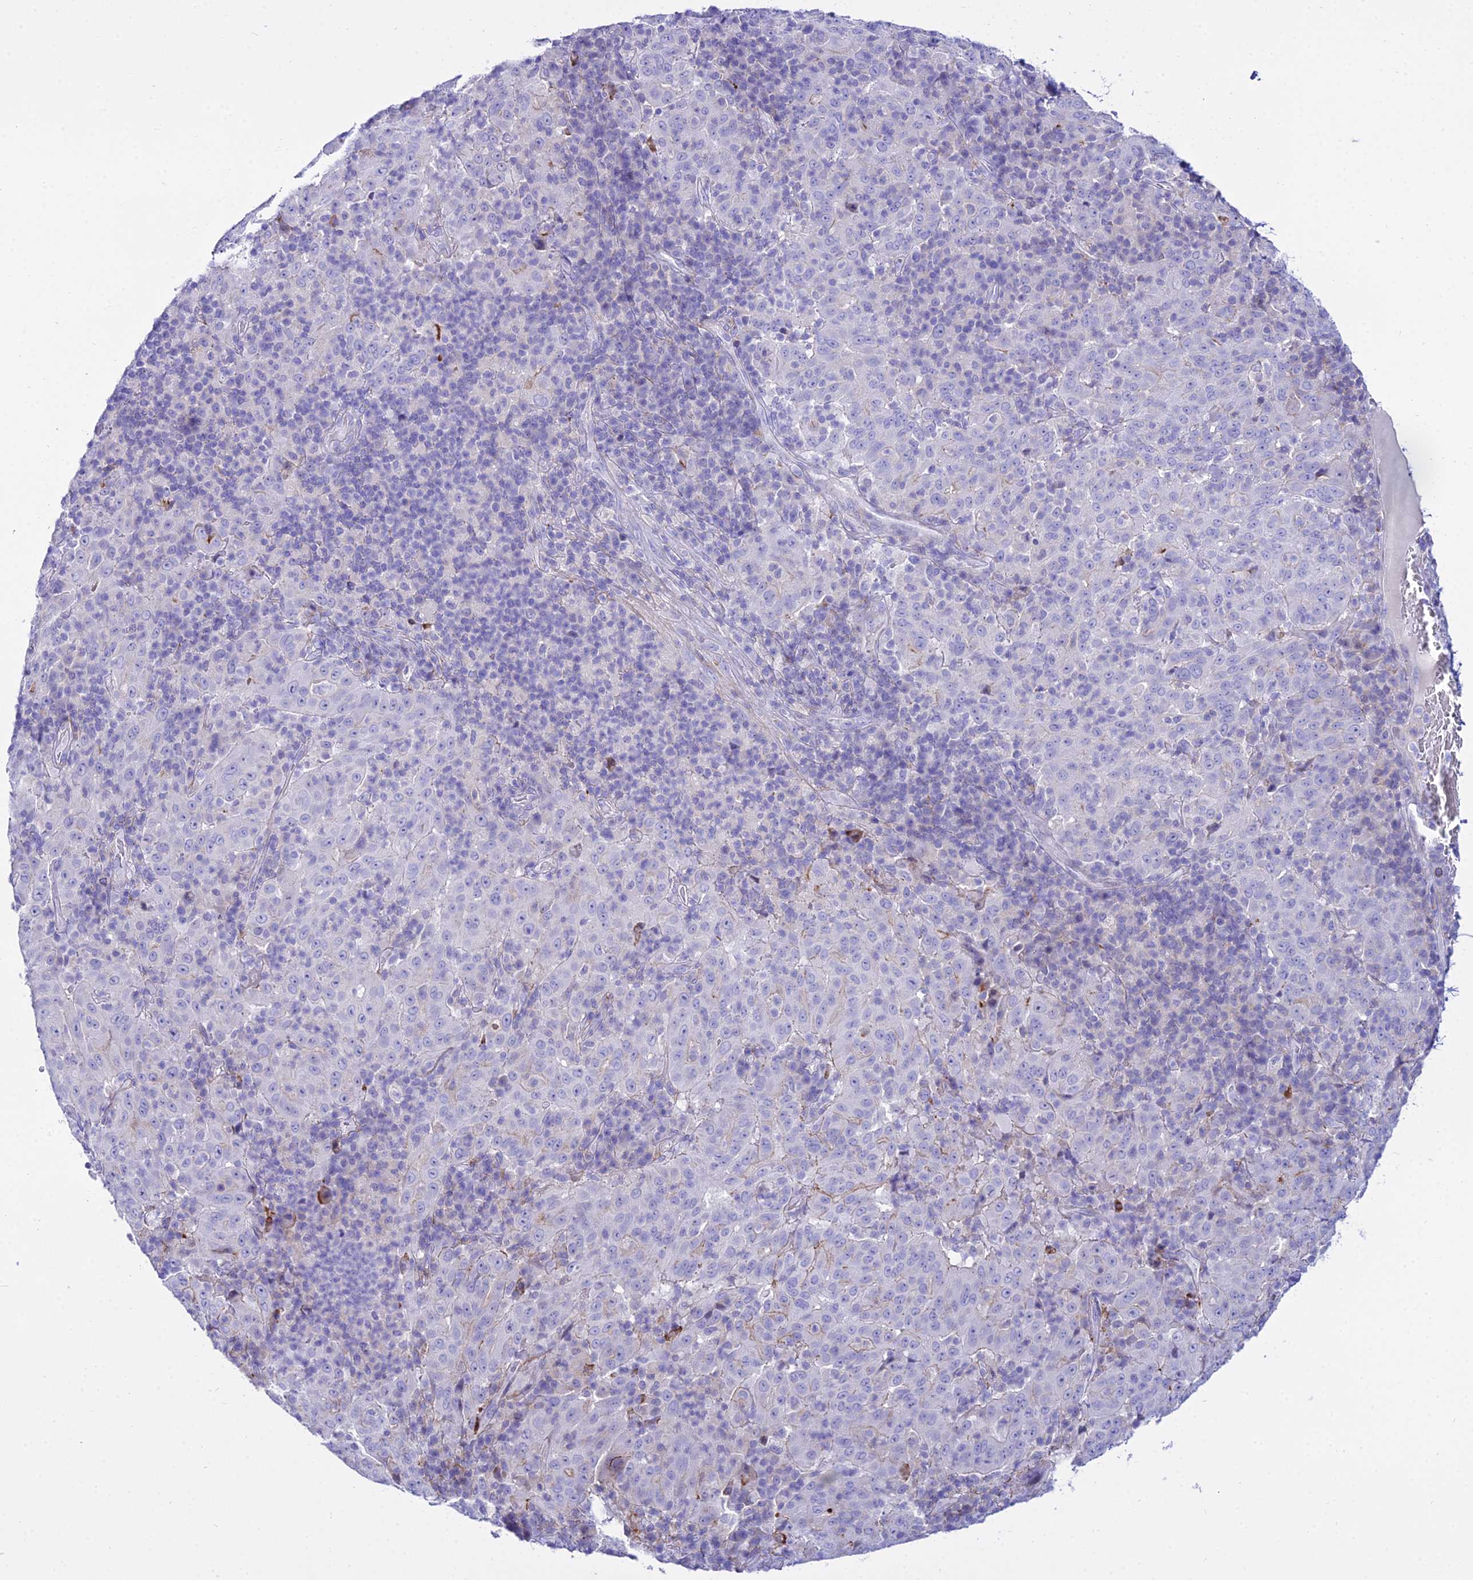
{"staining": {"intensity": "negative", "quantity": "none", "location": "none"}, "tissue": "pancreatic cancer", "cell_type": "Tumor cells", "image_type": "cancer", "snomed": [{"axis": "morphology", "description": "Adenocarcinoma, NOS"}, {"axis": "topography", "description": "Pancreas"}], "caption": "Tumor cells are negative for protein expression in human pancreatic cancer (adenocarcinoma). The staining was performed using DAB (3,3'-diaminobenzidine) to visualize the protein expression in brown, while the nuclei were stained in blue with hematoxylin (Magnification: 20x).", "gene": "DLX1", "patient": {"sex": "male", "age": 63}}